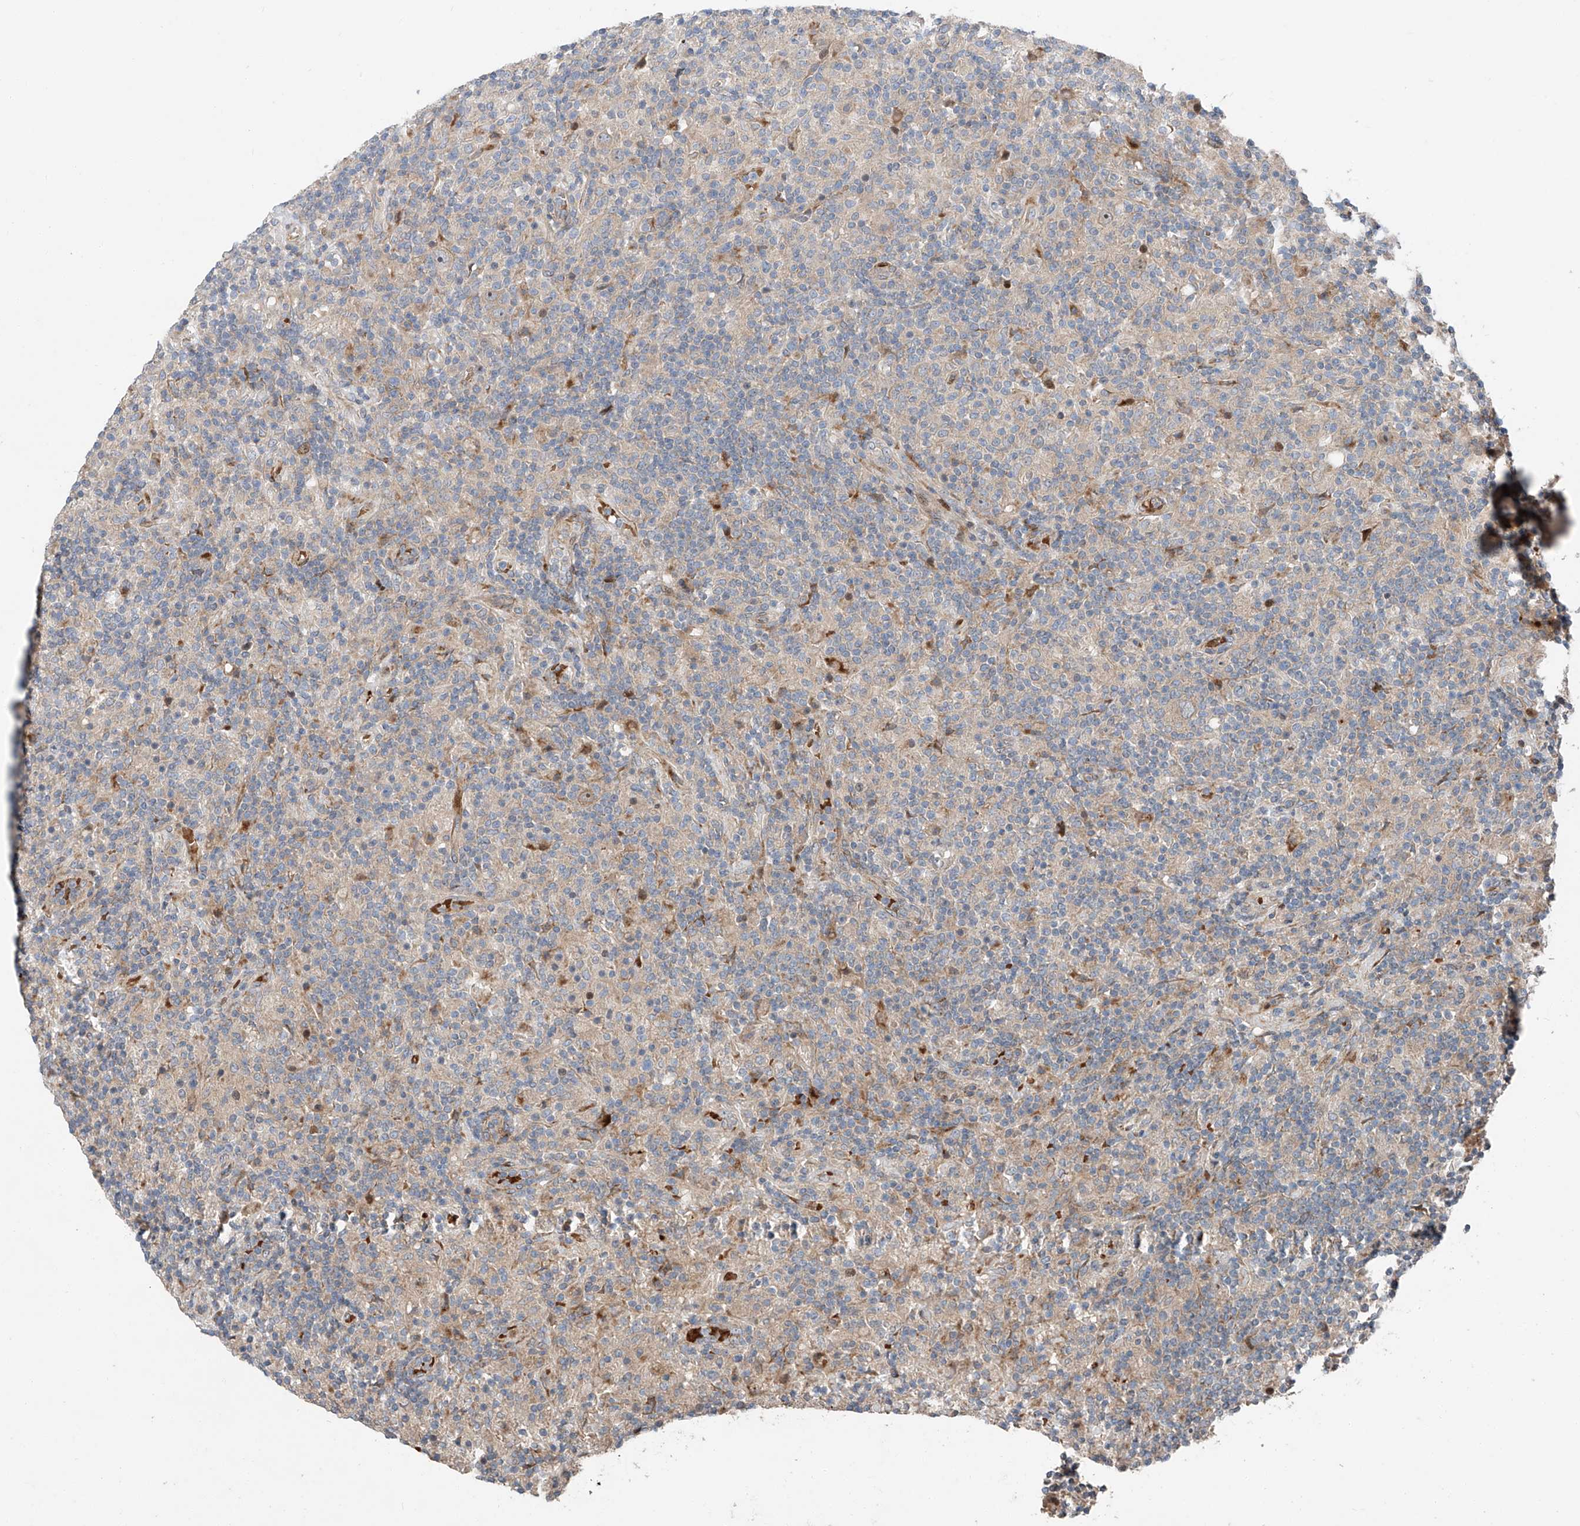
{"staining": {"intensity": "negative", "quantity": "none", "location": "none"}, "tissue": "lymphoma", "cell_type": "Tumor cells", "image_type": "cancer", "snomed": [{"axis": "morphology", "description": "Hodgkin's disease, NOS"}, {"axis": "topography", "description": "Lymph node"}], "caption": "This is an immunohistochemistry (IHC) image of lymphoma. There is no expression in tumor cells.", "gene": "USF3", "patient": {"sex": "male", "age": 70}}